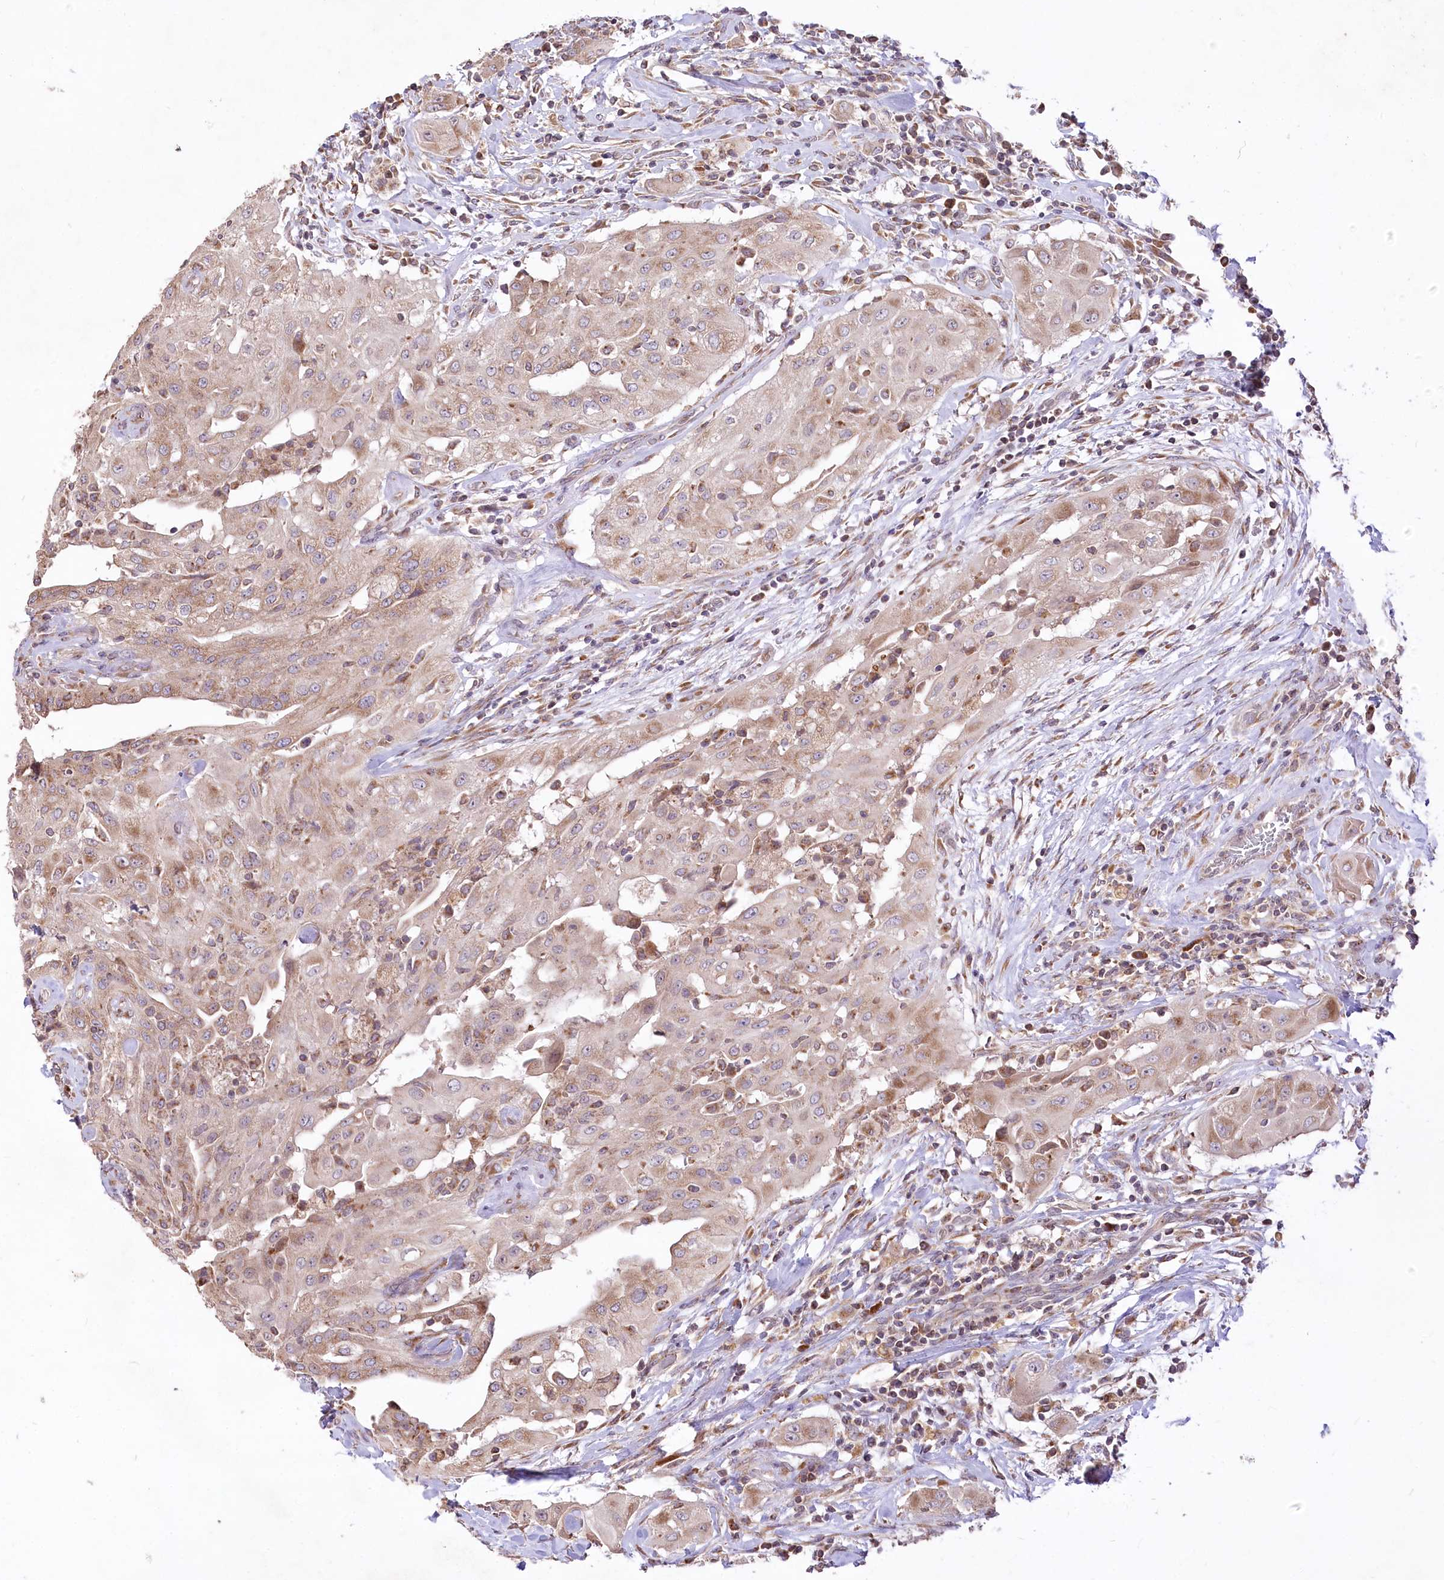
{"staining": {"intensity": "weak", "quantity": ">75%", "location": "cytoplasmic/membranous"}, "tissue": "thyroid cancer", "cell_type": "Tumor cells", "image_type": "cancer", "snomed": [{"axis": "morphology", "description": "Papillary adenocarcinoma, NOS"}, {"axis": "topography", "description": "Thyroid gland"}], "caption": "This is an image of immunohistochemistry (IHC) staining of papillary adenocarcinoma (thyroid), which shows weak positivity in the cytoplasmic/membranous of tumor cells.", "gene": "STT3B", "patient": {"sex": "female", "age": 59}}